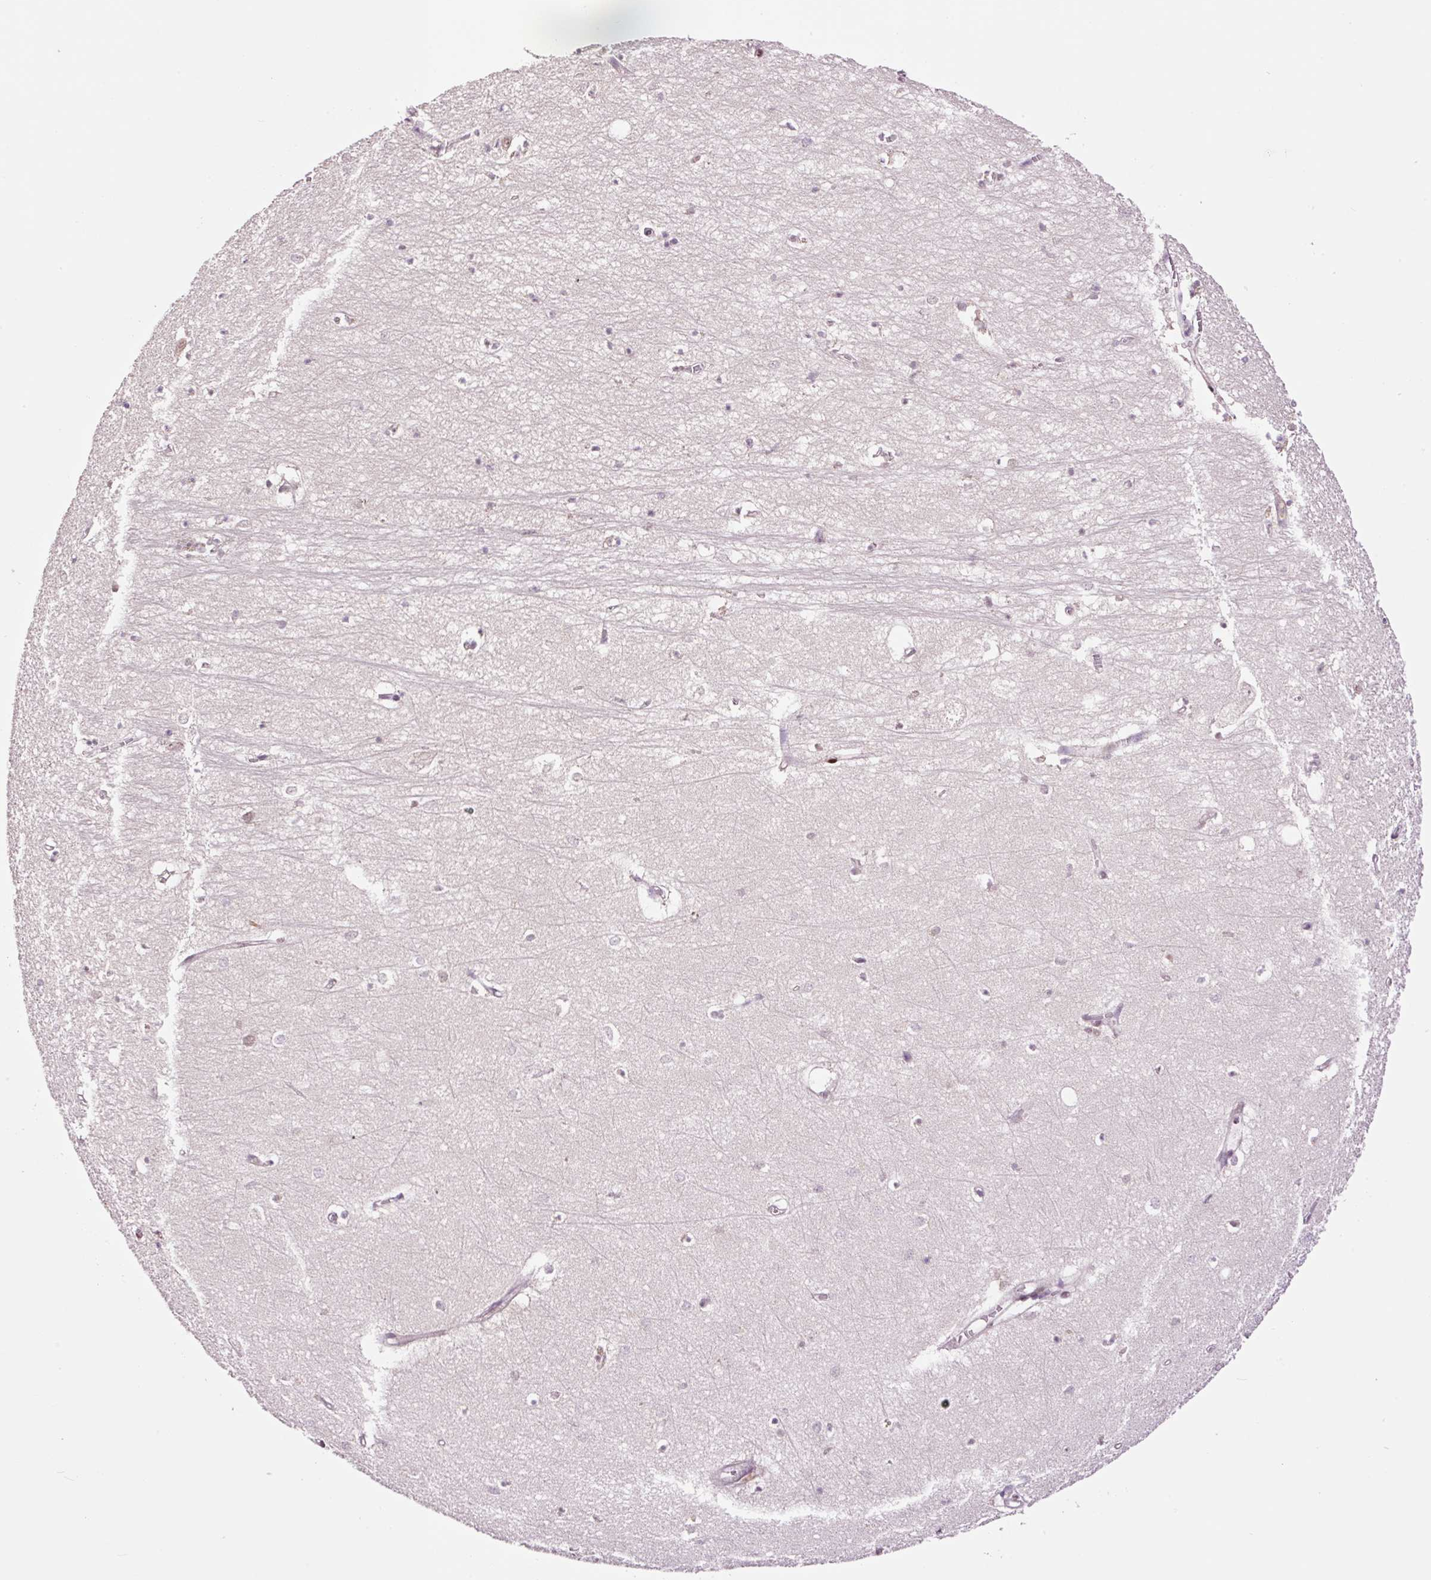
{"staining": {"intensity": "negative", "quantity": "none", "location": "none"}, "tissue": "hippocampus", "cell_type": "Glial cells", "image_type": "normal", "snomed": [{"axis": "morphology", "description": "Normal tissue, NOS"}, {"axis": "topography", "description": "Hippocampus"}], "caption": "This is an IHC histopathology image of benign human hippocampus. There is no positivity in glial cells.", "gene": "DPPA4", "patient": {"sex": "female", "age": 64}}